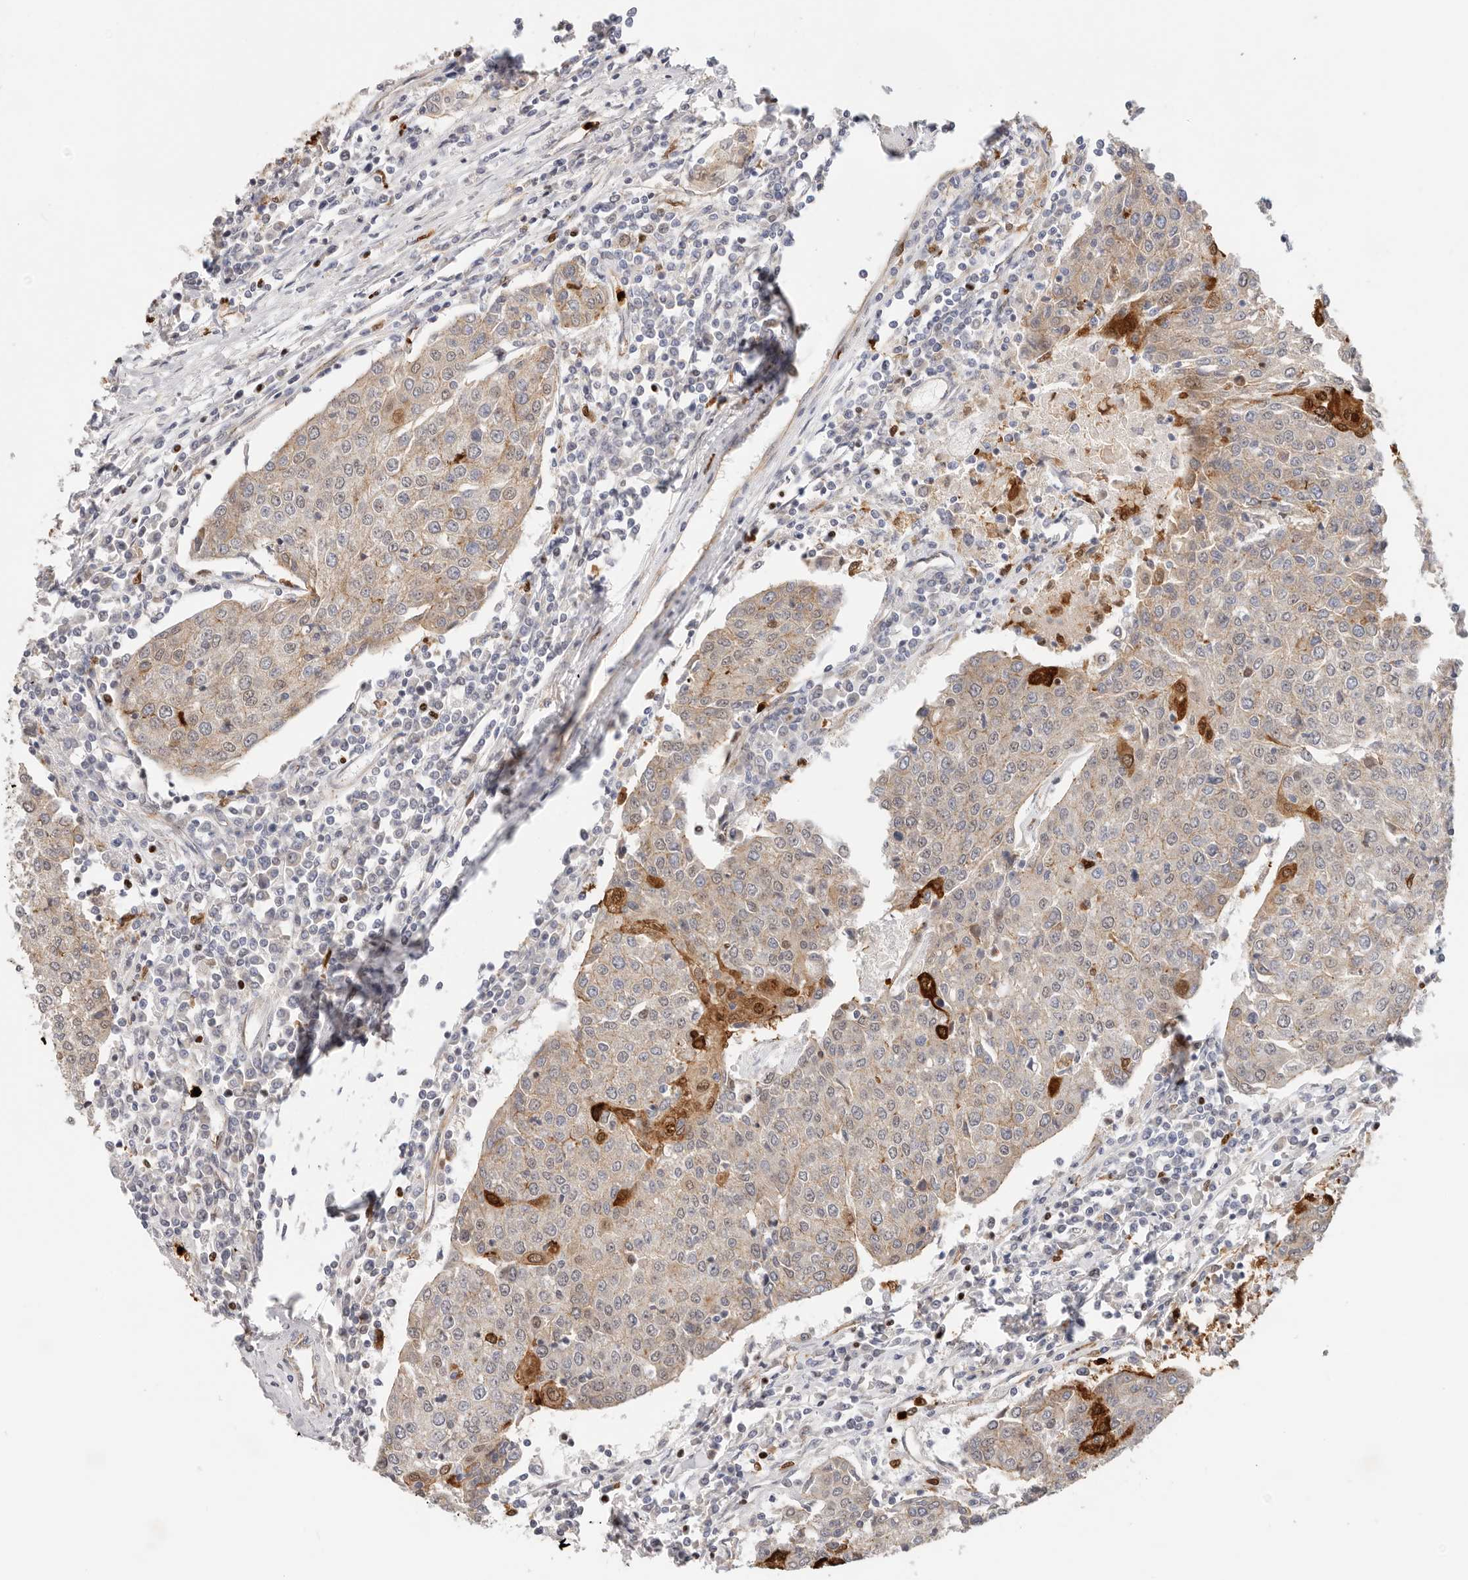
{"staining": {"intensity": "moderate", "quantity": "<25%", "location": "cytoplasmic/membranous"}, "tissue": "urothelial cancer", "cell_type": "Tumor cells", "image_type": "cancer", "snomed": [{"axis": "morphology", "description": "Urothelial carcinoma, High grade"}, {"axis": "topography", "description": "Urinary bladder"}], "caption": "High-grade urothelial carcinoma stained for a protein (brown) reveals moderate cytoplasmic/membranous positive expression in approximately <25% of tumor cells.", "gene": "AFDN", "patient": {"sex": "female", "age": 85}}